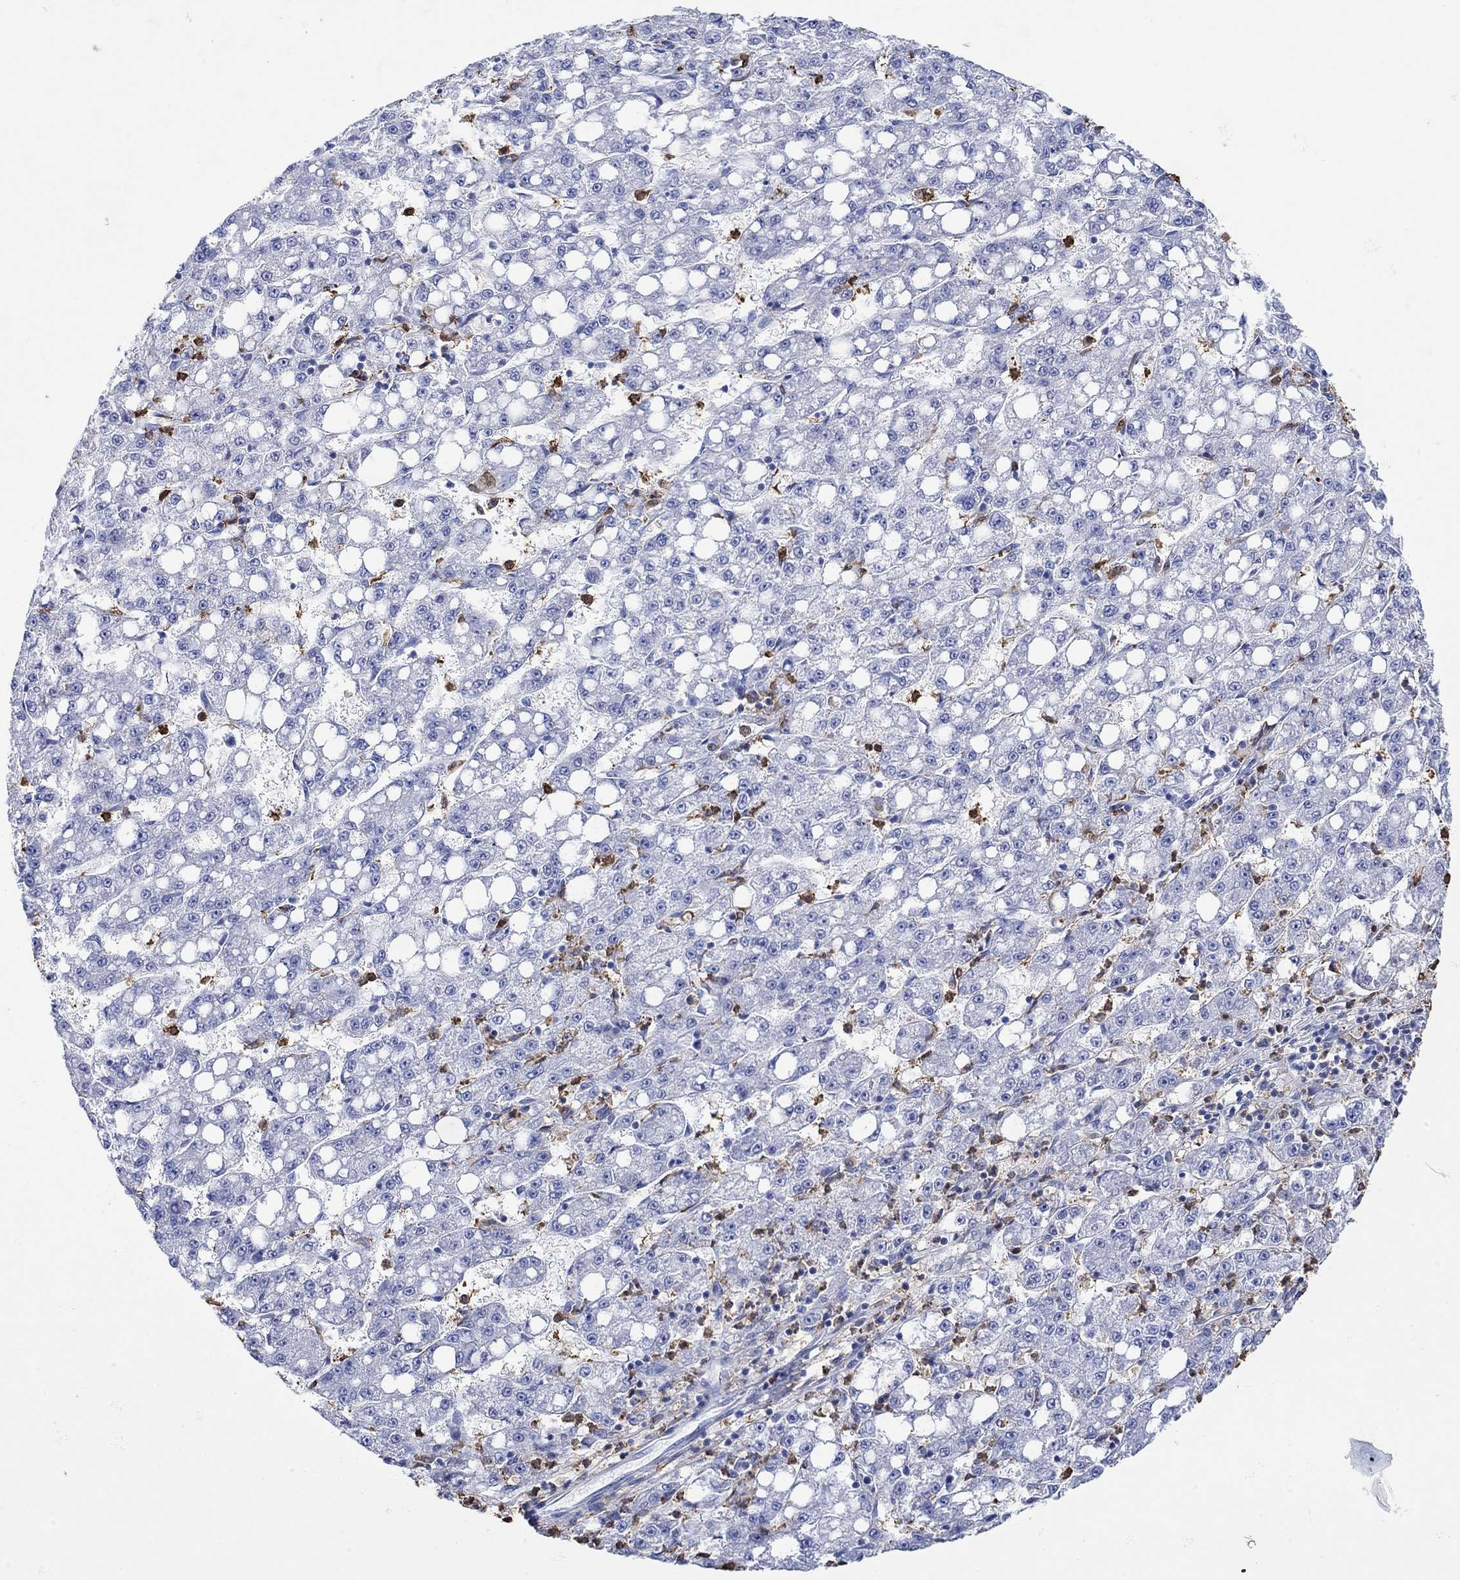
{"staining": {"intensity": "negative", "quantity": "none", "location": "none"}, "tissue": "liver cancer", "cell_type": "Tumor cells", "image_type": "cancer", "snomed": [{"axis": "morphology", "description": "Carcinoma, Hepatocellular, NOS"}, {"axis": "topography", "description": "Liver"}], "caption": "A high-resolution micrograph shows immunohistochemistry (IHC) staining of liver hepatocellular carcinoma, which reveals no significant positivity in tumor cells.", "gene": "LINGO3", "patient": {"sex": "female", "age": 65}}